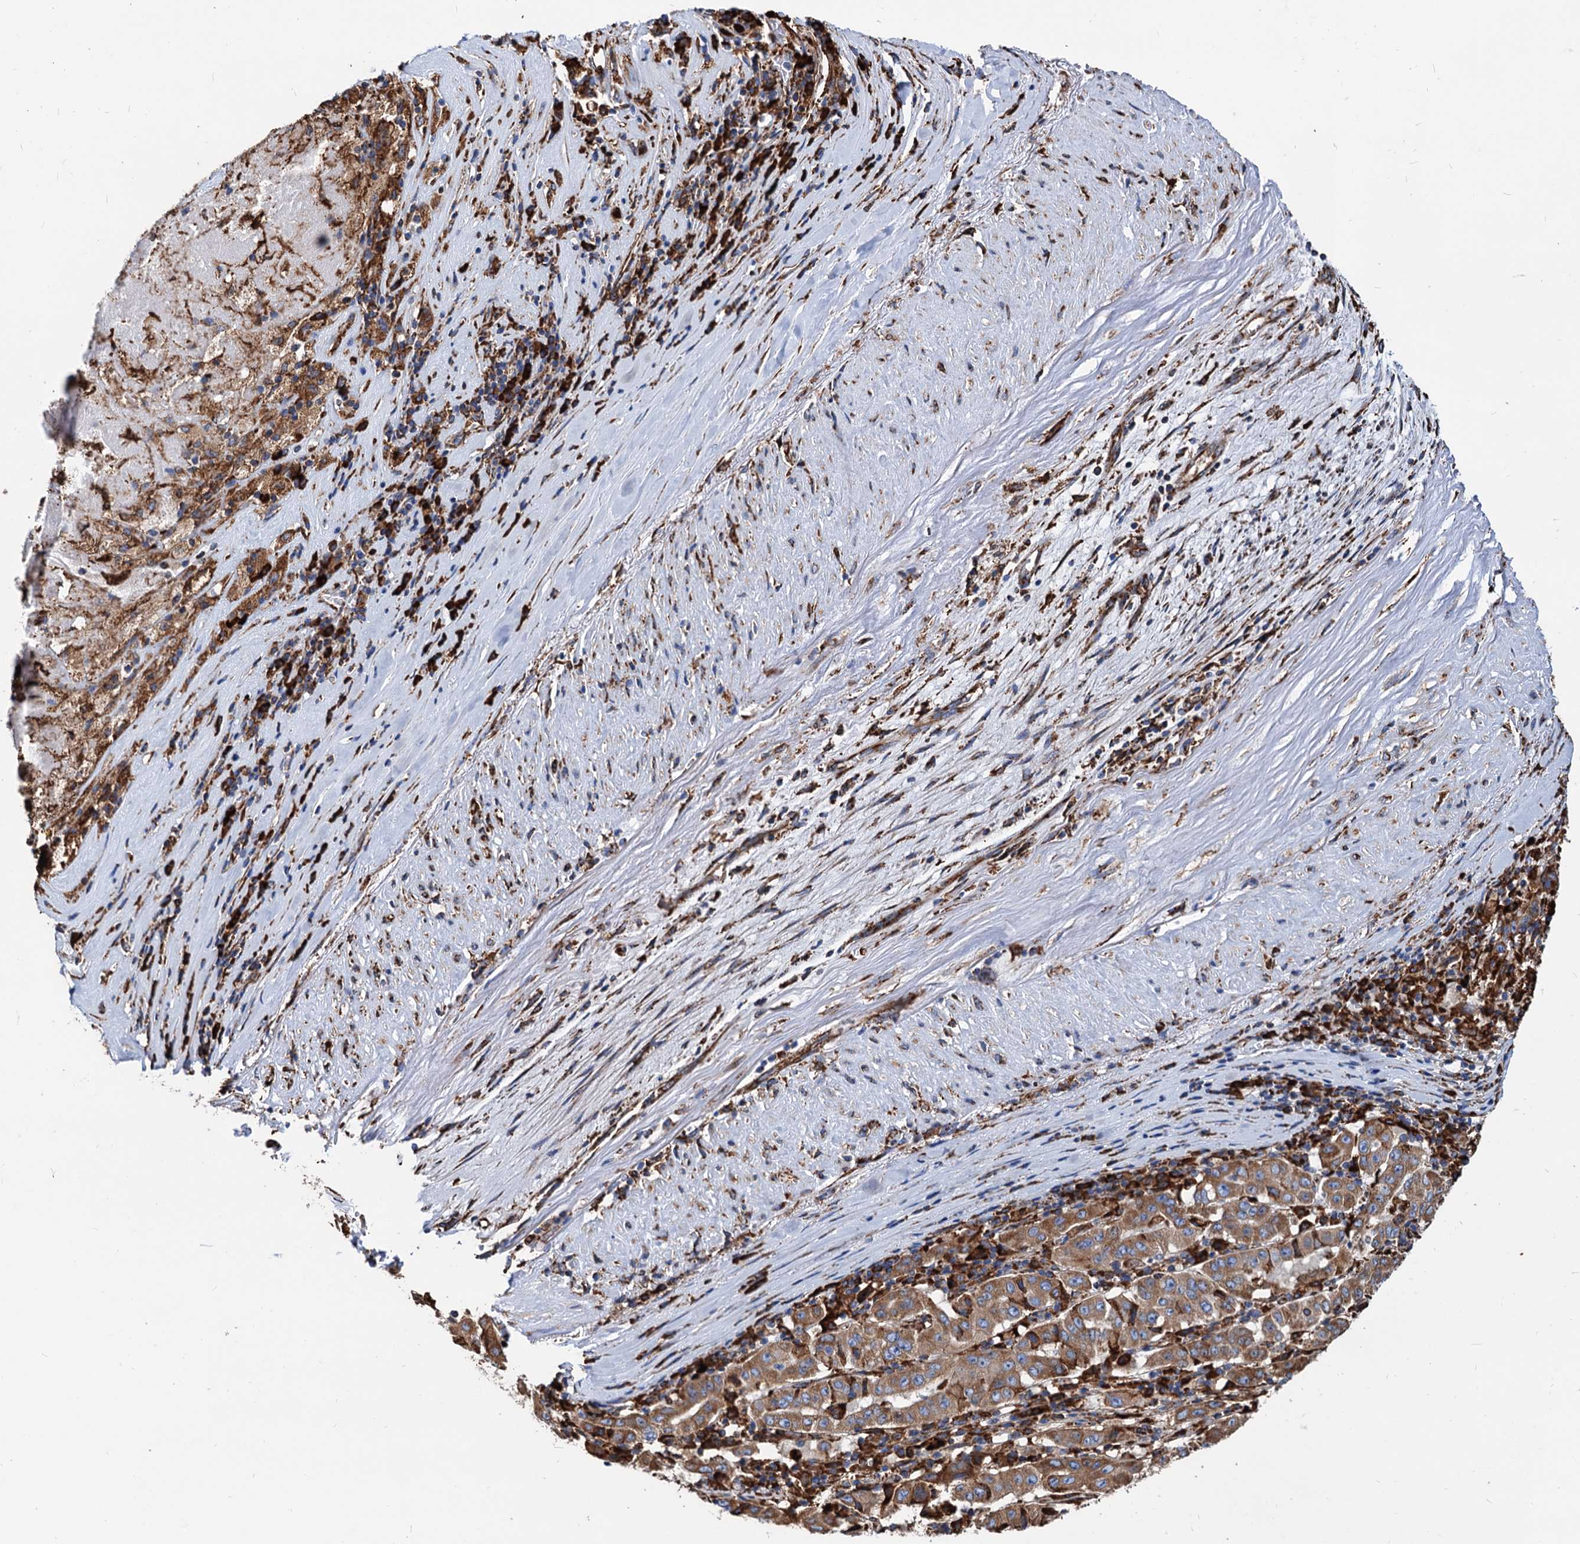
{"staining": {"intensity": "moderate", "quantity": ">75%", "location": "cytoplasmic/membranous"}, "tissue": "pancreatic cancer", "cell_type": "Tumor cells", "image_type": "cancer", "snomed": [{"axis": "morphology", "description": "Adenocarcinoma, NOS"}, {"axis": "topography", "description": "Pancreas"}], "caption": "IHC histopathology image of neoplastic tissue: human pancreatic adenocarcinoma stained using IHC demonstrates medium levels of moderate protein expression localized specifically in the cytoplasmic/membranous of tumor cells, appearing as a cytoplasmic/membranous brown color.", "gene": "HSPA5", "patient": {"sex": "male", "age": 63}}